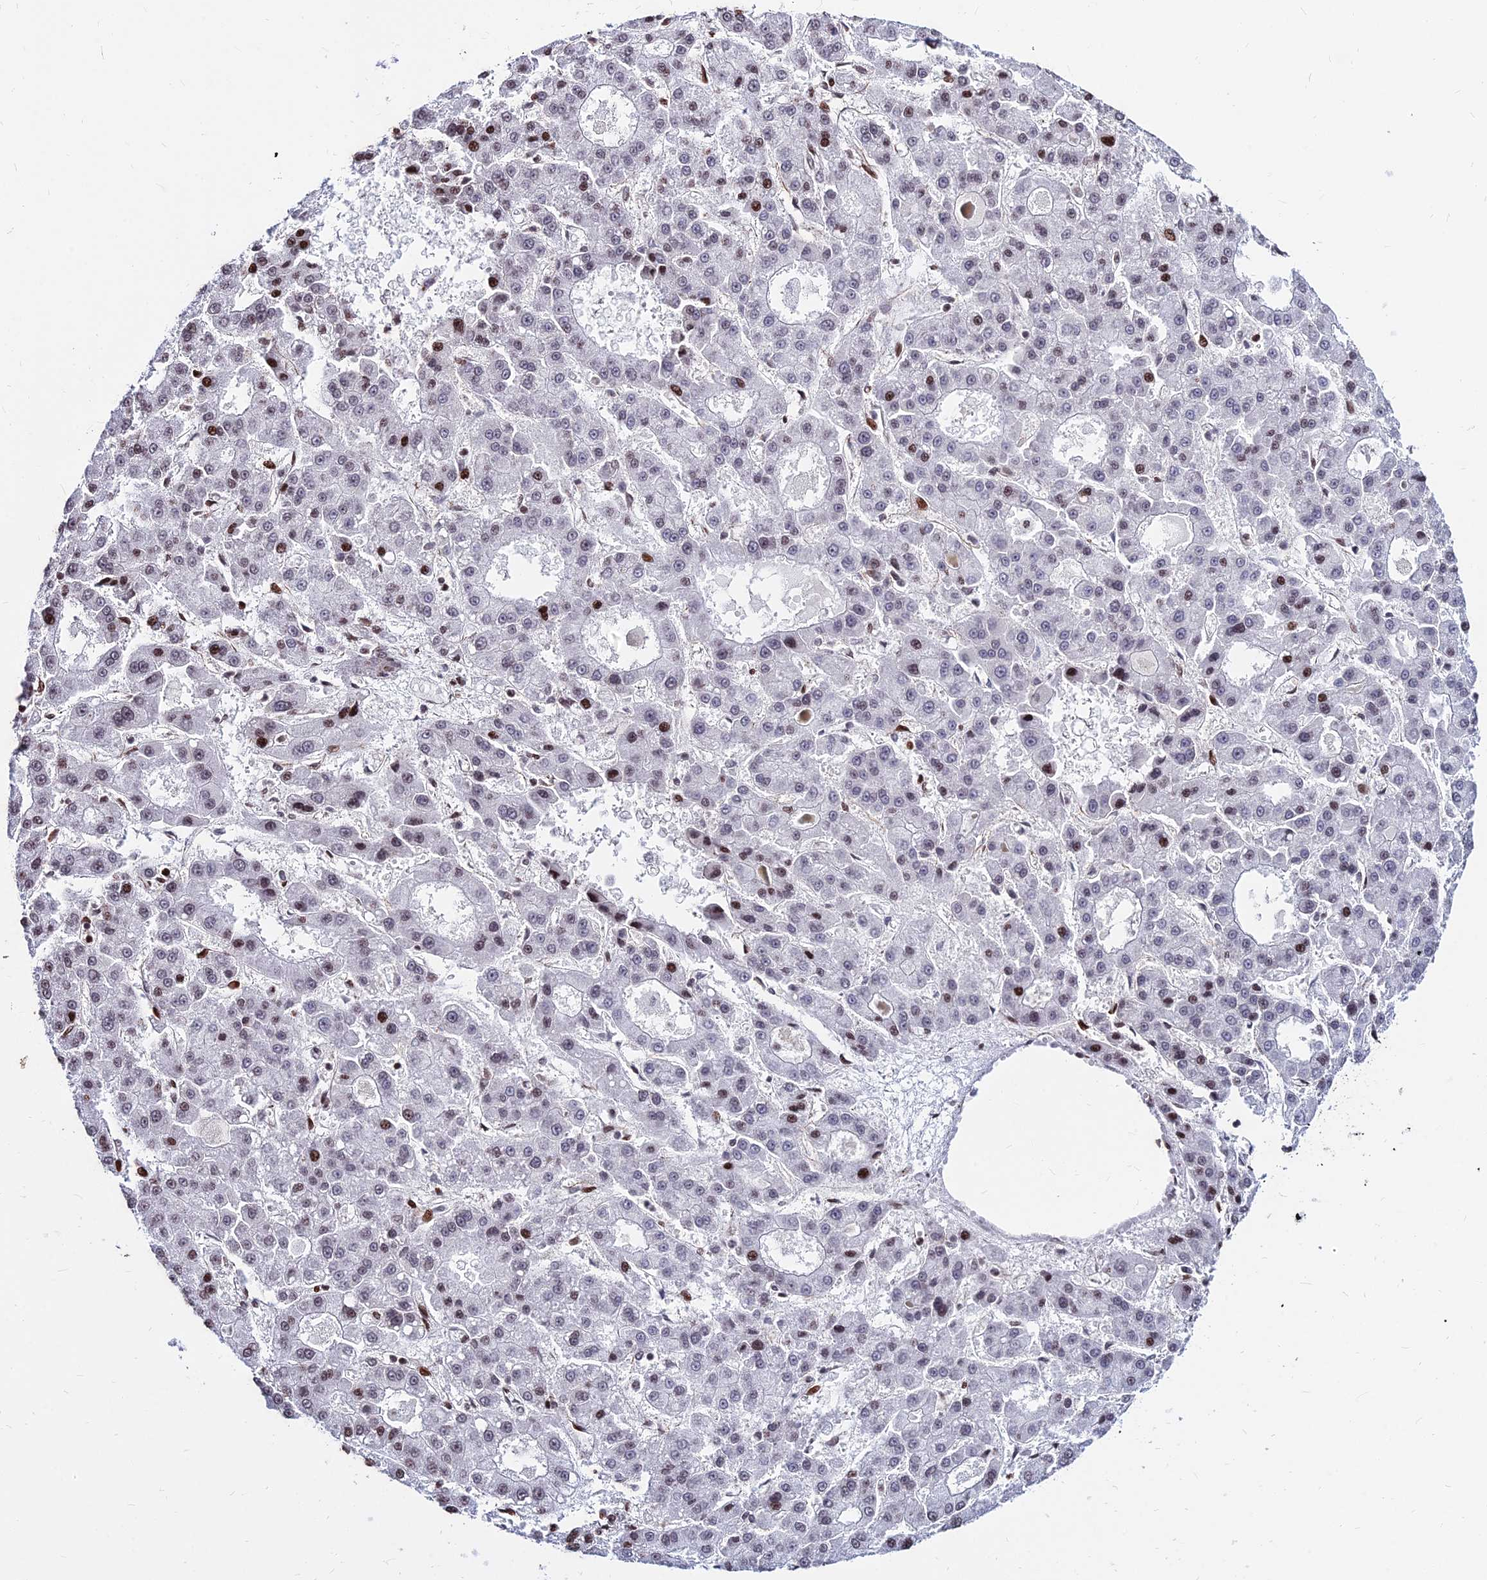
{"staining": {"intensity": "moderate", "quantity": "<25%", "location": "nuclear"}, "tissue": "liver cancer", "cell_type": "Tumor cells", "image_type": "cancer", "snomed": [{"axis": "morphology", "description": "Carcinoma, Hepatocellular, NOS"}, {"axis": "topography", "description": "Liver"}], "caption": "Liver cancer was stained to show a protein in brown. There is low levels of moderate nuclear staining in about <25% of tumor cells. (DAB (3,3'-diaminobenzidine) IHC, brown staining for protein, blue staining for nuclei).", "gene": "NYAP2", "patient": {"sex": "male", "age": 70}}